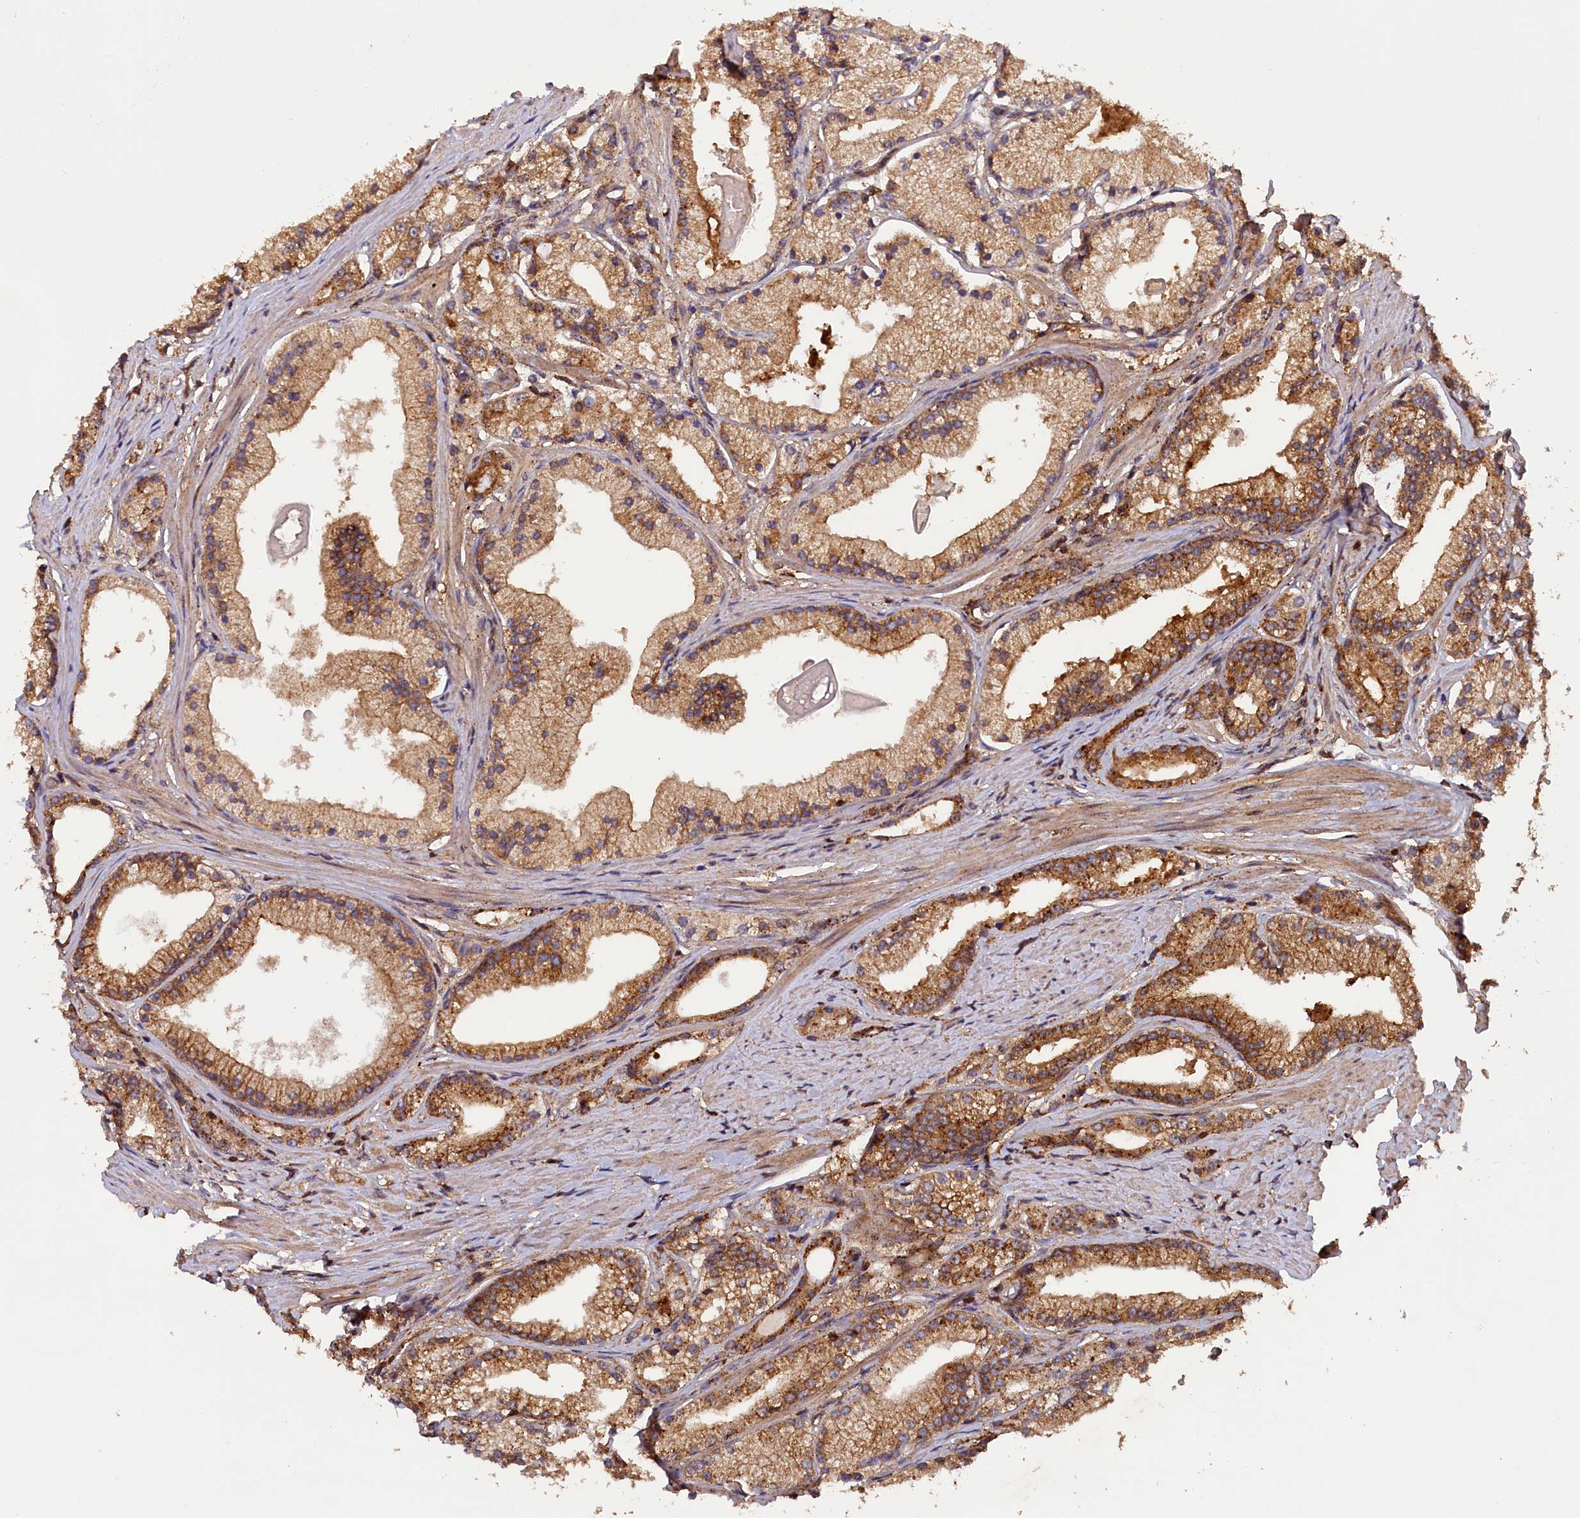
{"staining": {"intensity": "strong", "quantity": ">75%", "location": "cytoplasmic/membranous"}, "tissue": "prostate cancer", "cell_type": "Tumor cells", "image_type": "cancer", "snomed": [{"axis": "morphology", "description": "Adenocarcinoma, Low grade"}, {"axis": "topography", "description": "Prostate"}], "caption": "Human prostate adenocarcinoma (low-grade) stained for a protein (brown) displays strong cytoplasmic/membranous positive staining in approximately >75% of tumor cells.", "gene": "IST1", "patient": {"sex": "male", "age": 57}}